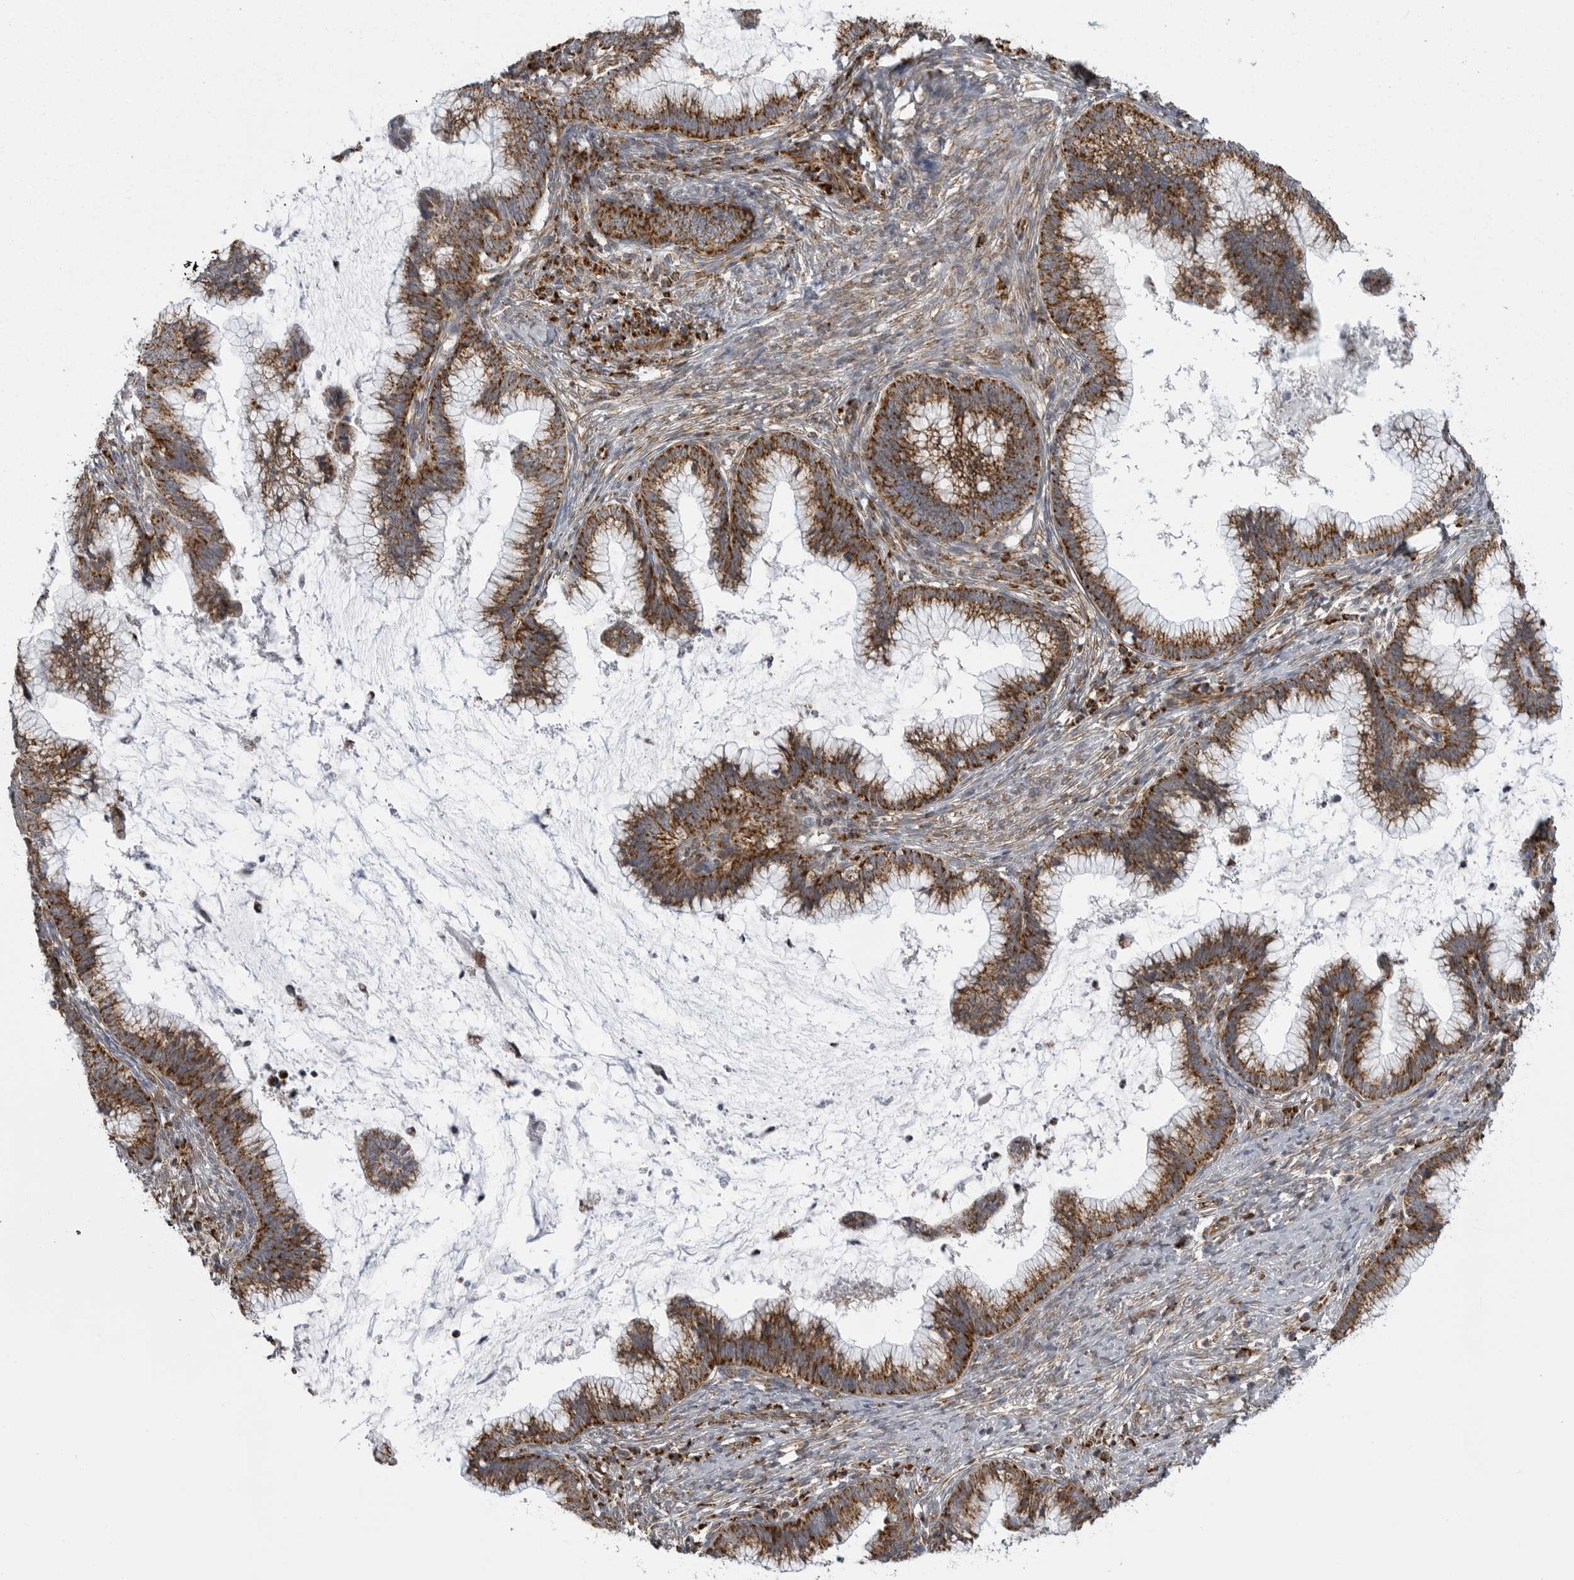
{"staining": {"intensity": "strong", "quantity": ">75%", "location": "cytoplasmic/membranous"}, "tissue": "cervical cancer", "cell_type": "Tumor cells", "image_type": "cancer", "snomed": [{"axis": "morphology", "description": "Adenocarcinoma, NOS"}, {"axis": "topography", "description": "Cervix"}], "caption": "This is a micrograph of immunohistochemistry (IHC) staining of cervical adenocarcinoma, which shows strong positivity in the cytoplasmic/membranous of tumor cells.", "gene": "FH", "patient": {"sex": "female", "age": 36}}